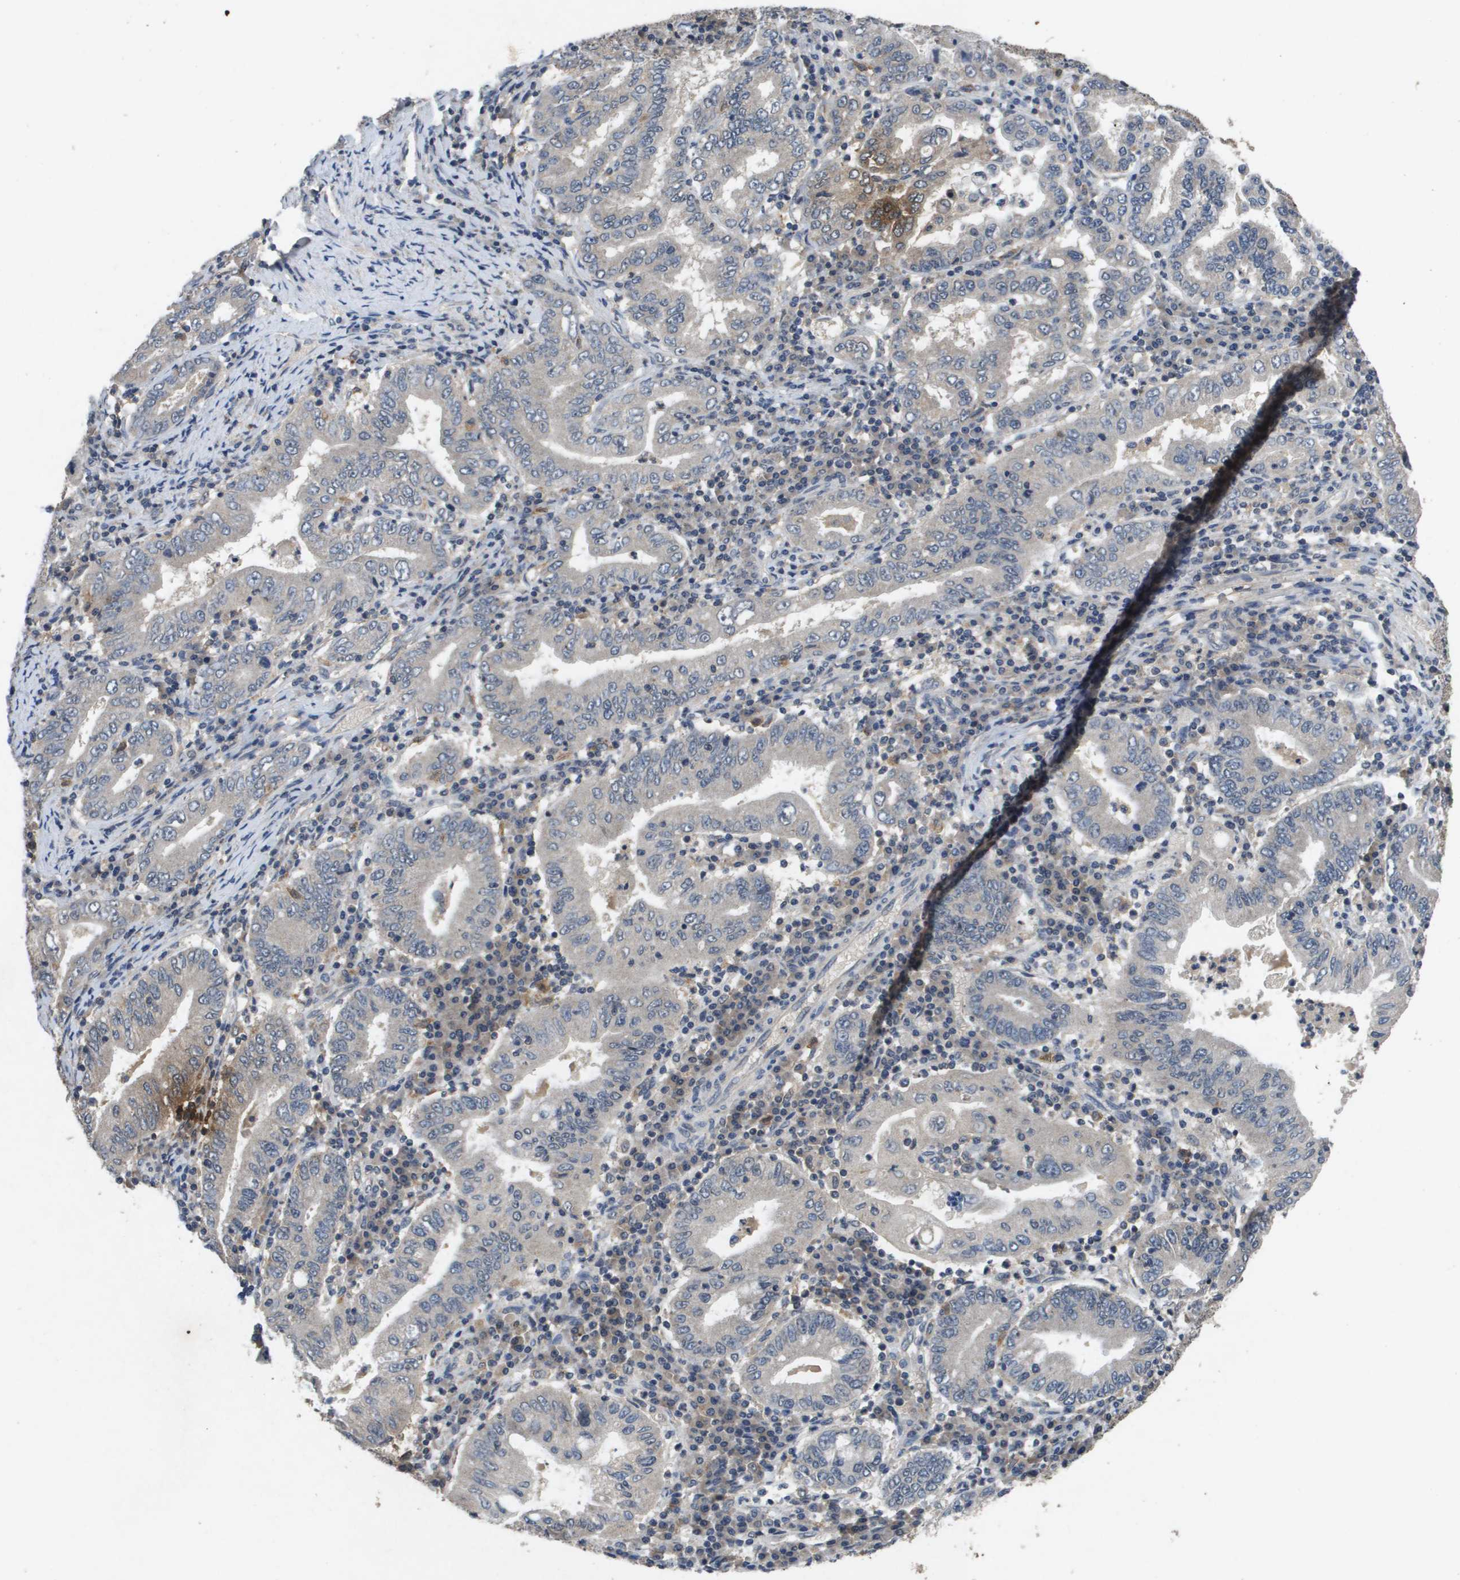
{"staining": {"intensity": "negative", "quantity": "none", "location": "none"}, "tissue": "stomach cancer", "cell_type": "Tumor cells", "image_type": "cancer", "snomed": [{"axis": "morphology", "description": "Normal tissue, NOS"}, {"axis": "morphology", "description": "Adenocarcinoma, NOS"}, {"axis": "topography", "description": "Esophagus"}, {"axis": "topography", "description": "Stomach, upper"}, {"axis": "topography", "description": "Peripheral nerve tissue"}], "caption": "Tumor cells are negative for brown protein staining in adenocarcinoma (stomach).", "gene": "PROC", "patient": {"sex": "male", "age": 62}}